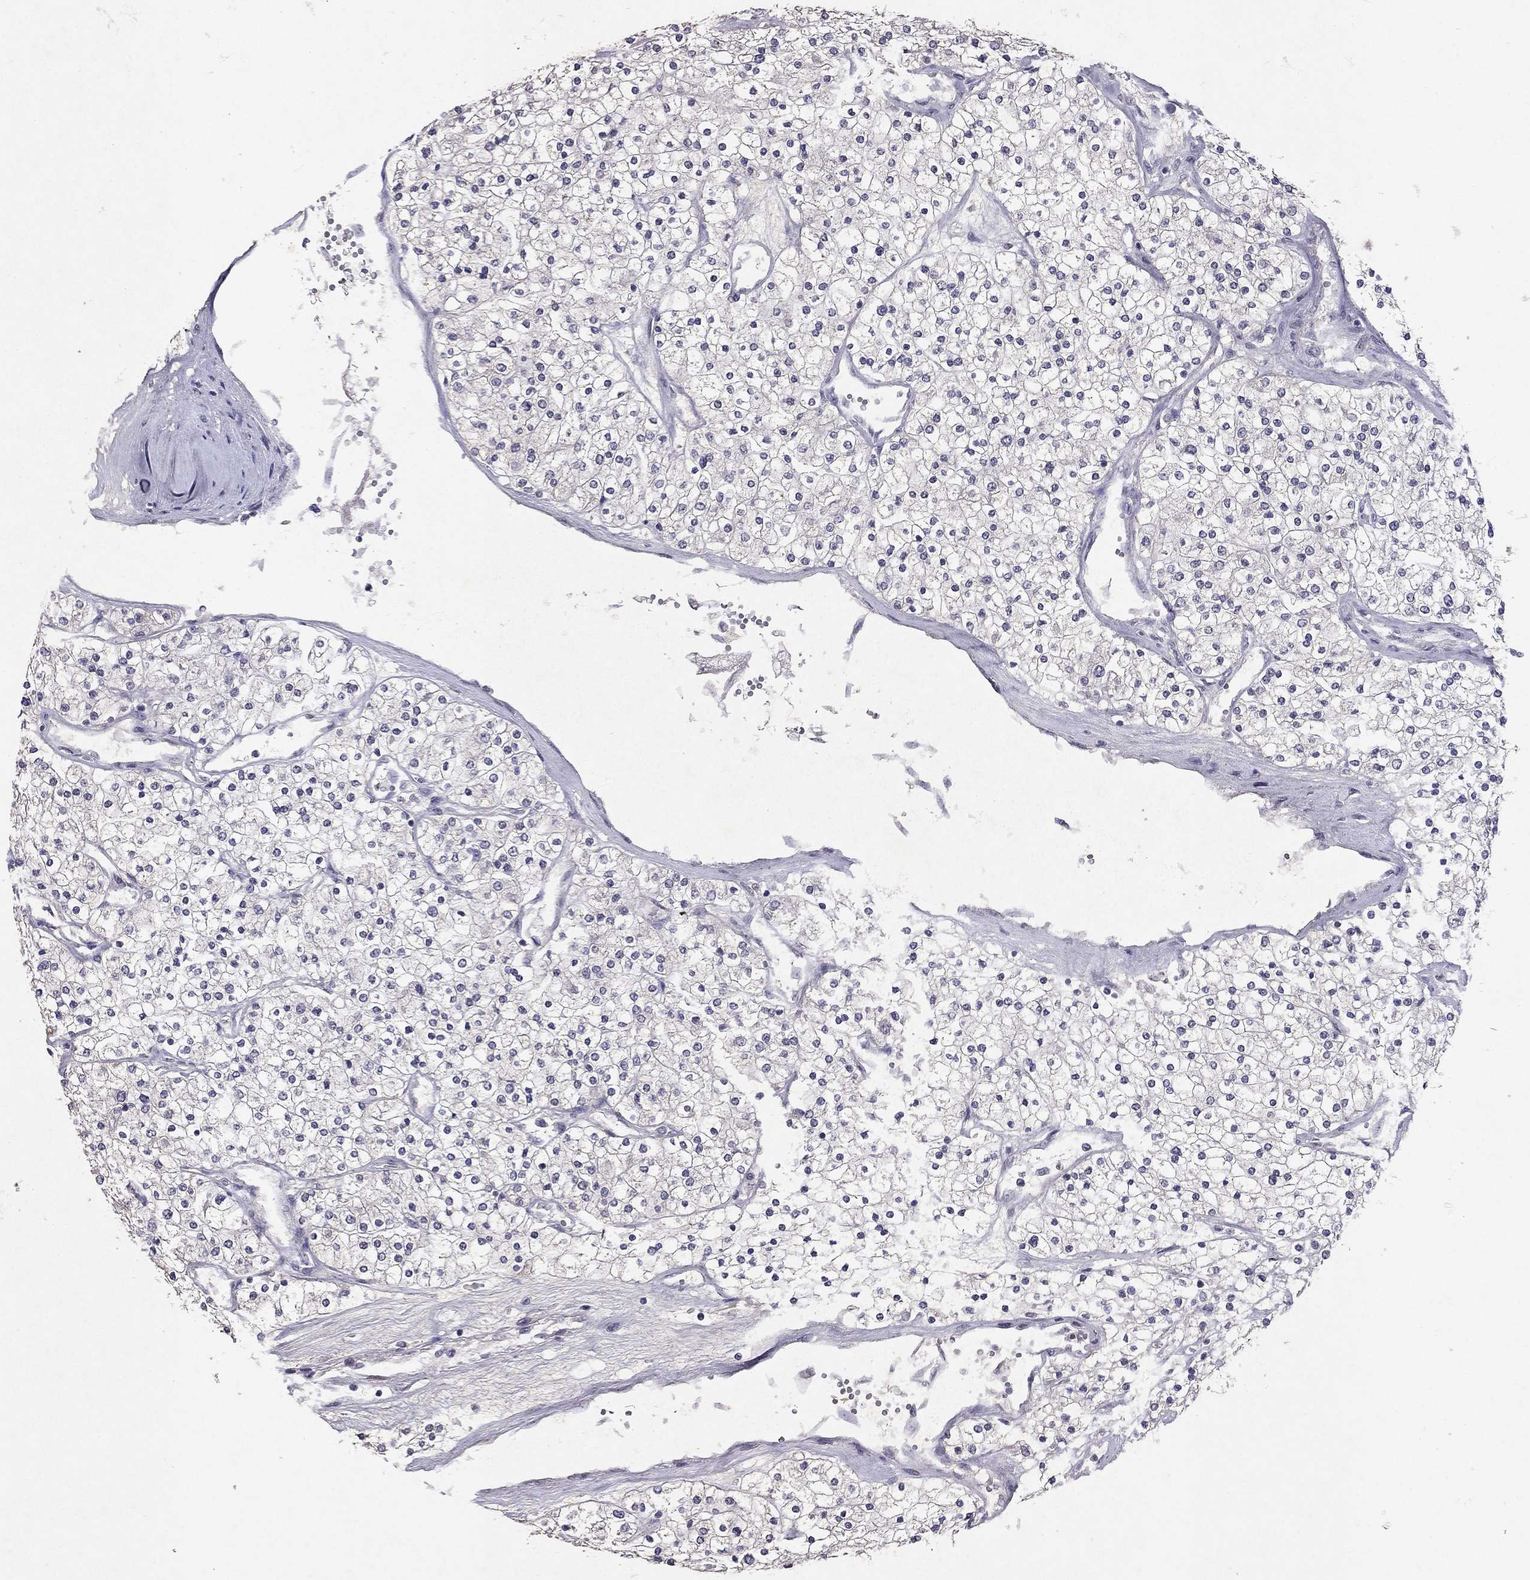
{"staining": {"intensity": "negative", "quantity": "none", "location": "none"}, "tissue": "renal cancer", "cell_type": "Tumor cells", "image_type": "cancer", "snomed": [{"axis": "morphology", "description": "Adenocarcinoma, NOS"}, {"axis": "topography", "description": "Kidney"}], "caption": "Photomicrograph shows no significant protein positivity in tumor cells of adenocarcinoma (renal).", "gene": "ESR2", "patient": {"sex": "male", "age": 80}}